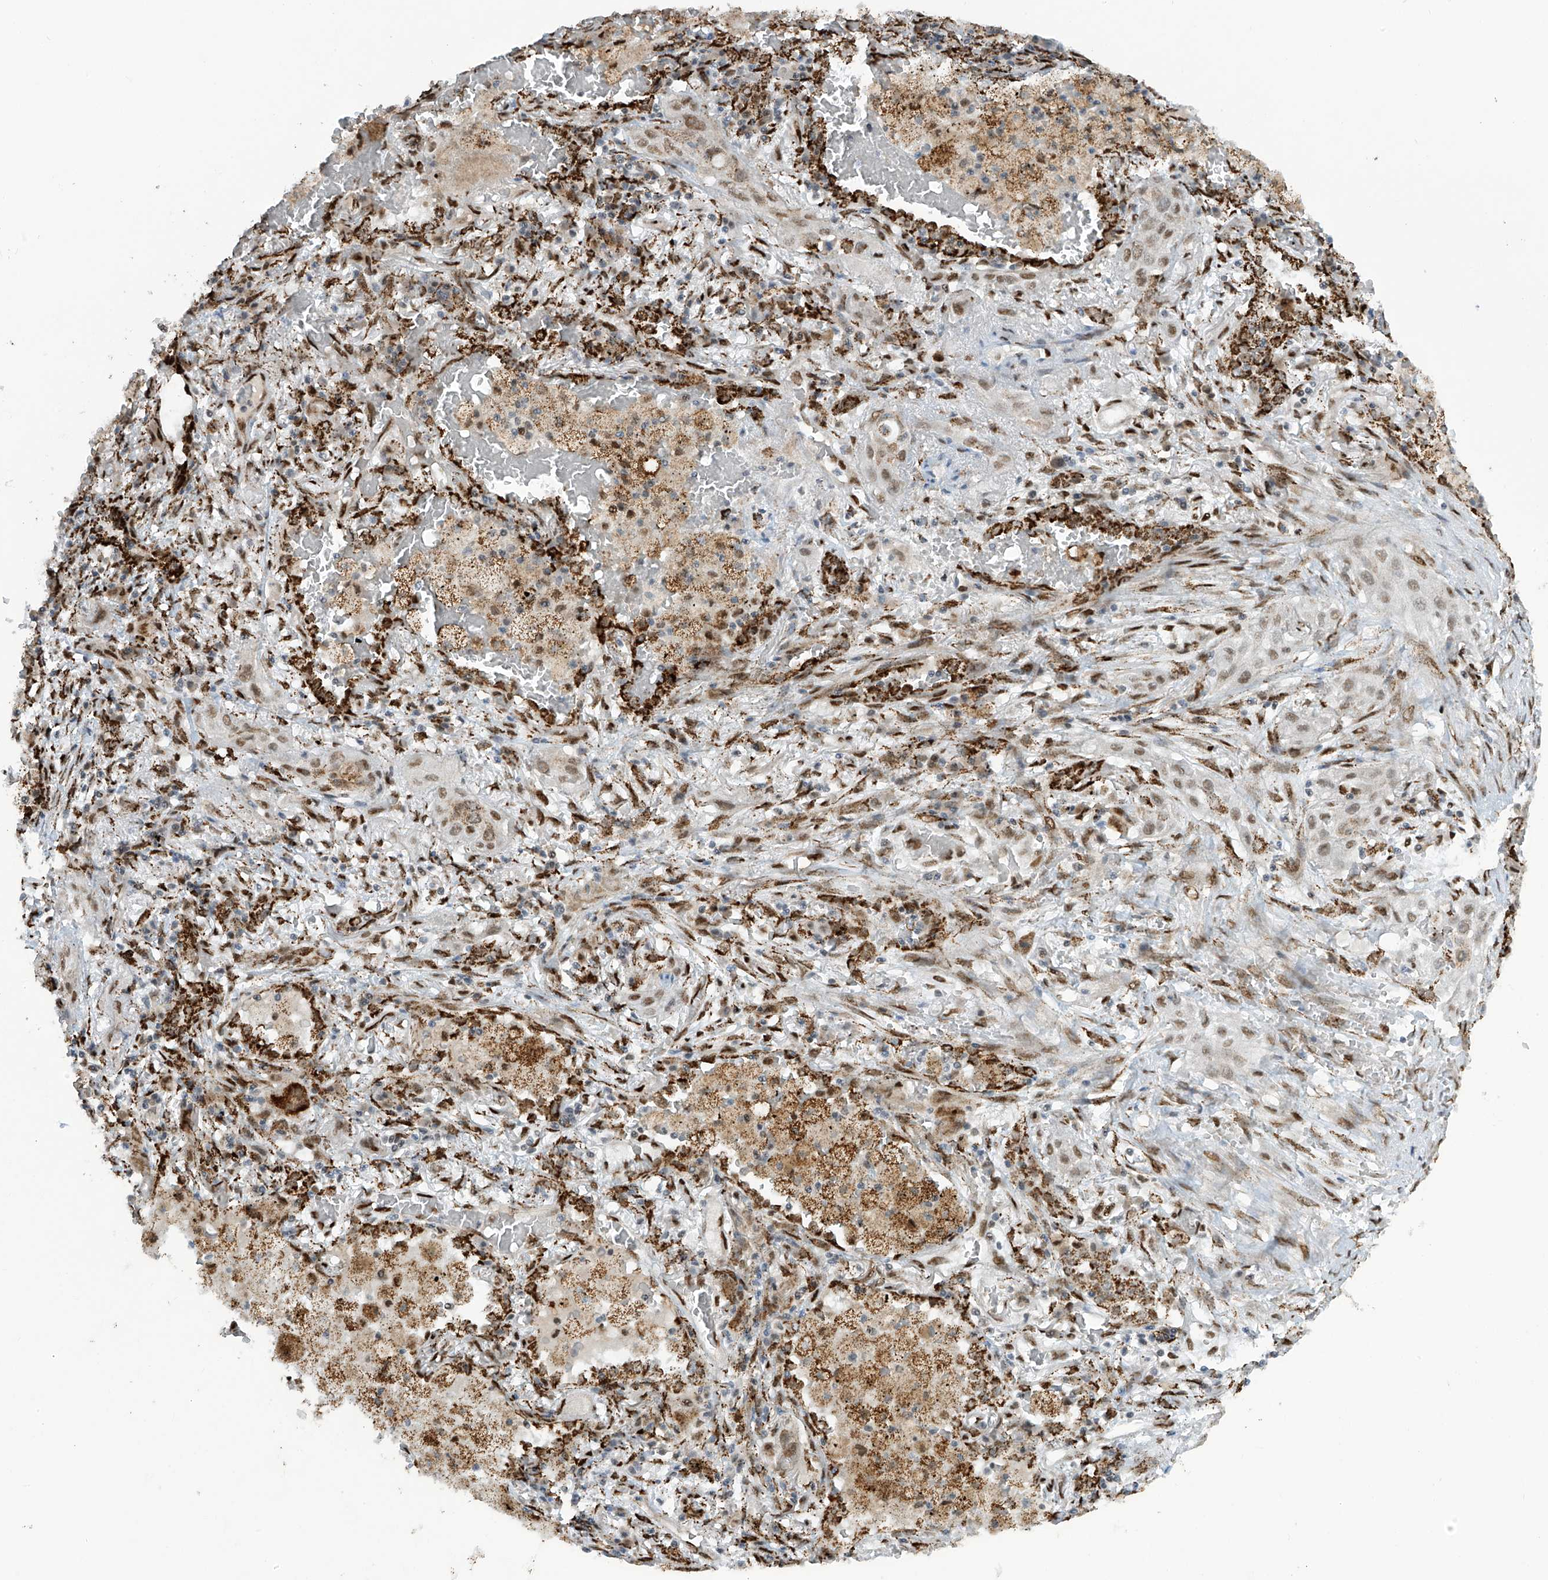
{"staining": {"intensity": "moderate", "quantity": "<25%", "location": "nuclear"}, "tissue": "lung cancer", "cell_type": "Tumor cells", "image_type": "cancer", "snomed": [{"axis": "morphology", "description": "Squamous cell carcinoma, NOS"}, {"axis": "topography", "description": "Lung"}], "caption": "Immunohistochemistry (IHC) histopathology image of neoplastic tissue: human lung cancer stained using immunohistochemistry (IHC) exhibits low levels of moderate protein expression localized specifically in the nuclear of tumor cells, appearing as a nuclear brown color.", "gene": "PM20D2", "patient": {"sex": "female", "age": 47}}